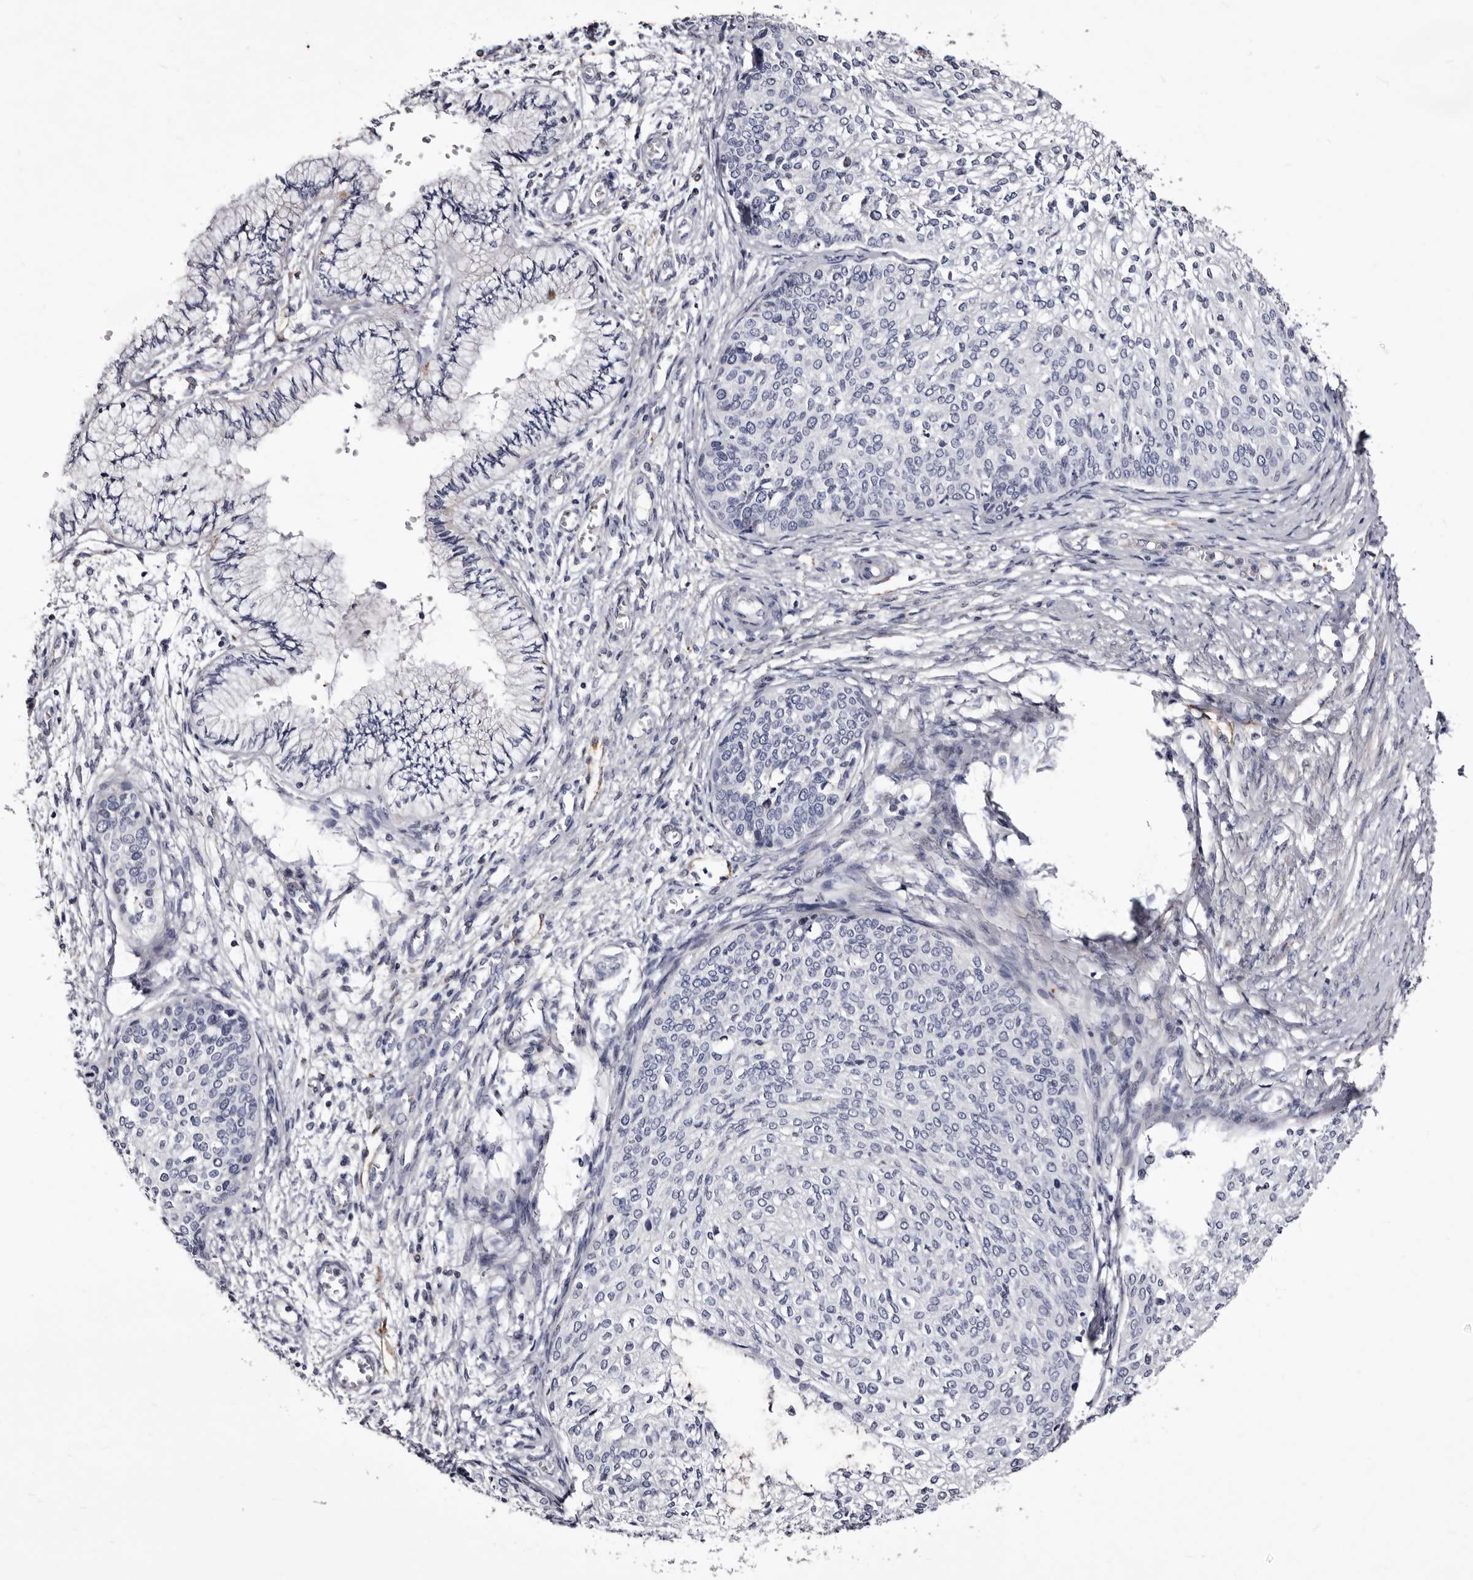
{"staining": {"intensity": "negative", "quantity": "none", "location": "none"}, "tissue": "cervical cancer", "cell_type": "Tumor cells", "image_type": "cancer", "snomed": [{"axis": "morphology", "description": "Squamous cell carcinoma, NOS"}, {"axis": "topography", "description": "Cervix"}], "caption": "Tumor cells are negative for protein expression in human cervical cancer. (DAB immunohistochemistry with hematoxylin counter stain).", "gene": "AUNIP", "patient": {"sex": "female", "age": 37}}